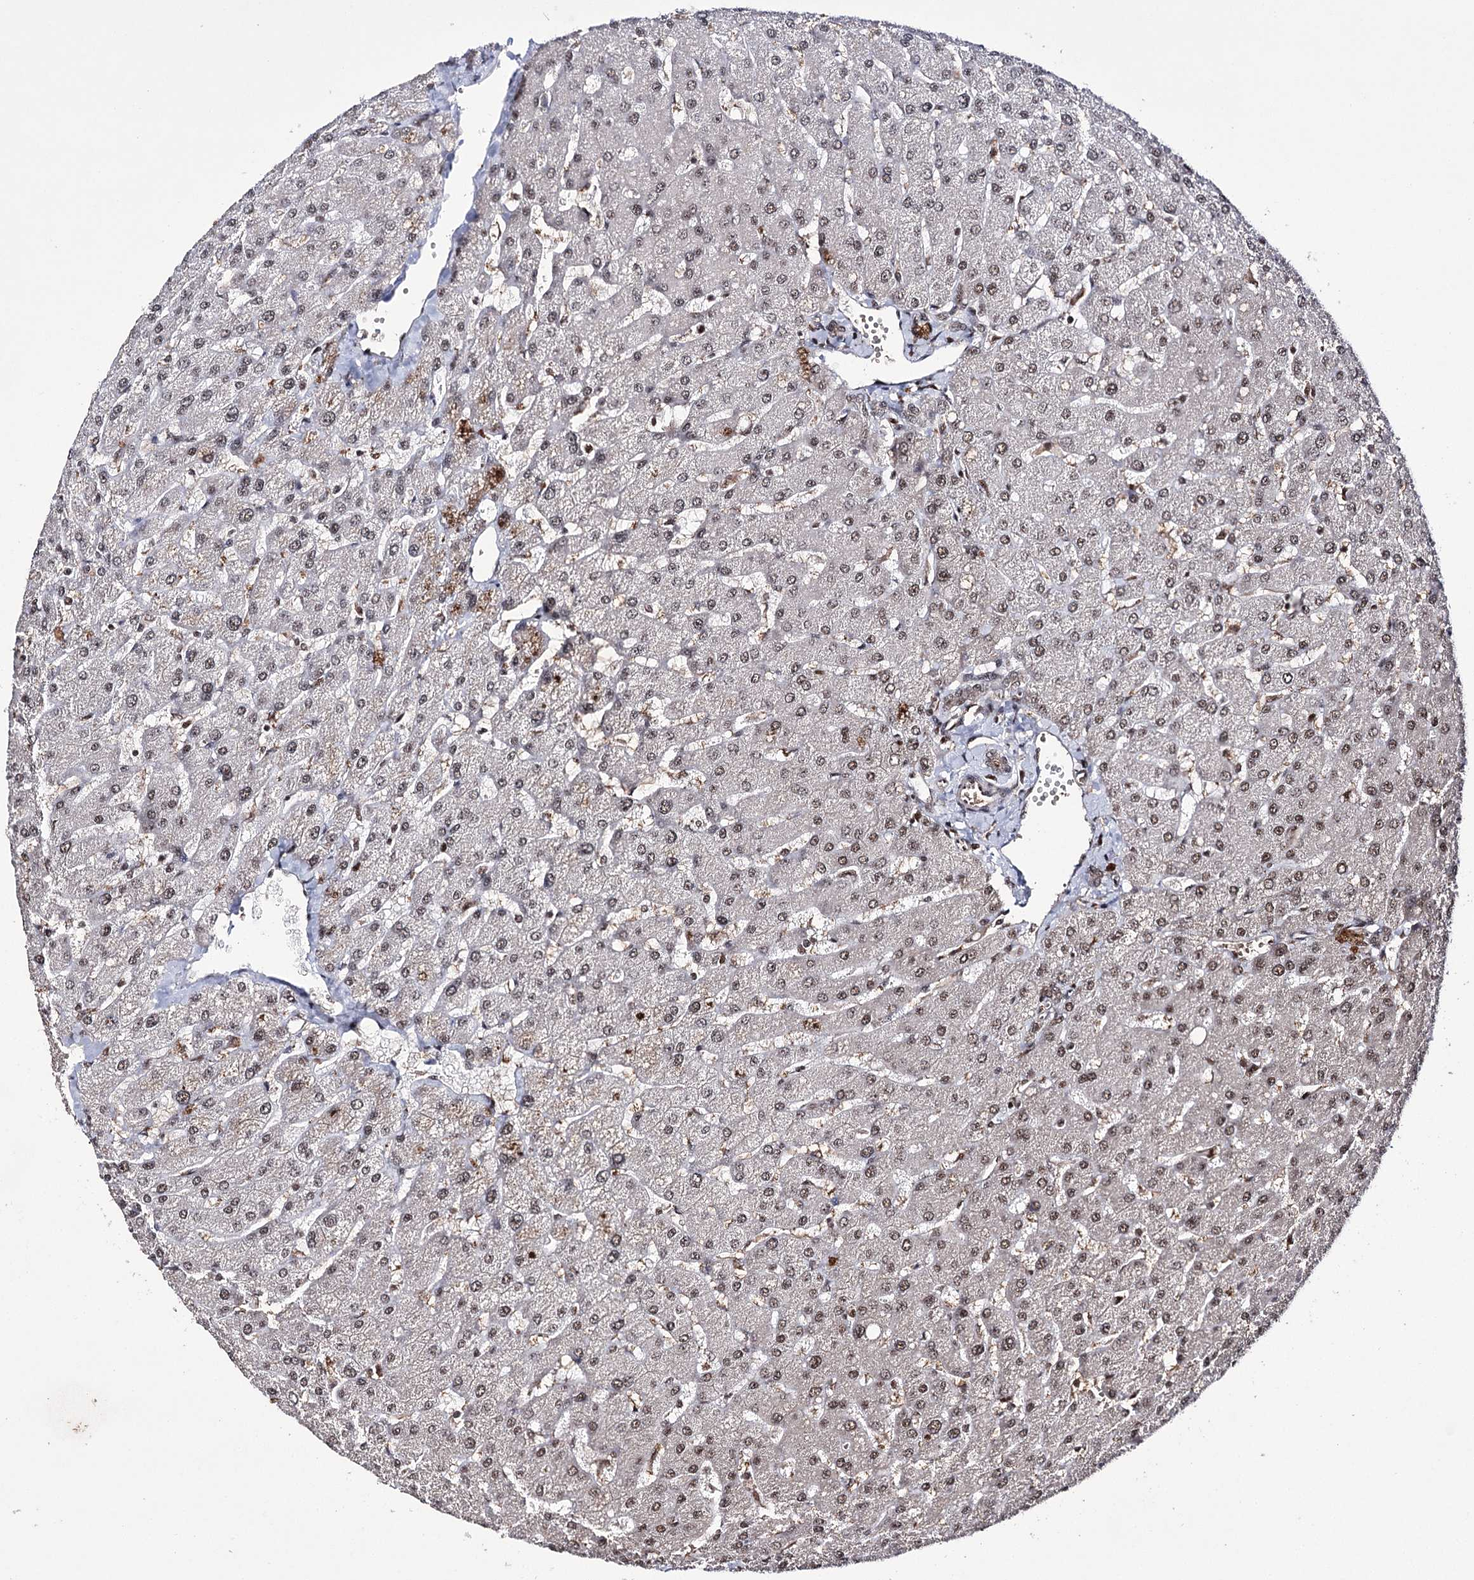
{"staining": {"intensity": "weak", "quantity": ">75%", "location": "nuclear"}, "tissue": "liver", "cell_type": "Cholangiocytes", "image_type": "normal", "snomed": [{"axis": "morphology", "description": "Normal tissue, NOS"}, {"axis": "topography", "description": "Liver"}], "caption": "The micrograph exhibits staining of unremarkable liver, revealing weak nuclear protein positivity (brown color) within cholangiocytes. (DAB (3,3'-diaminobenzidine) IHC with brightfield microscopy, high magnification).", "gene": "PRPF40A", "patient": {"sex": "male", "age": 55}}